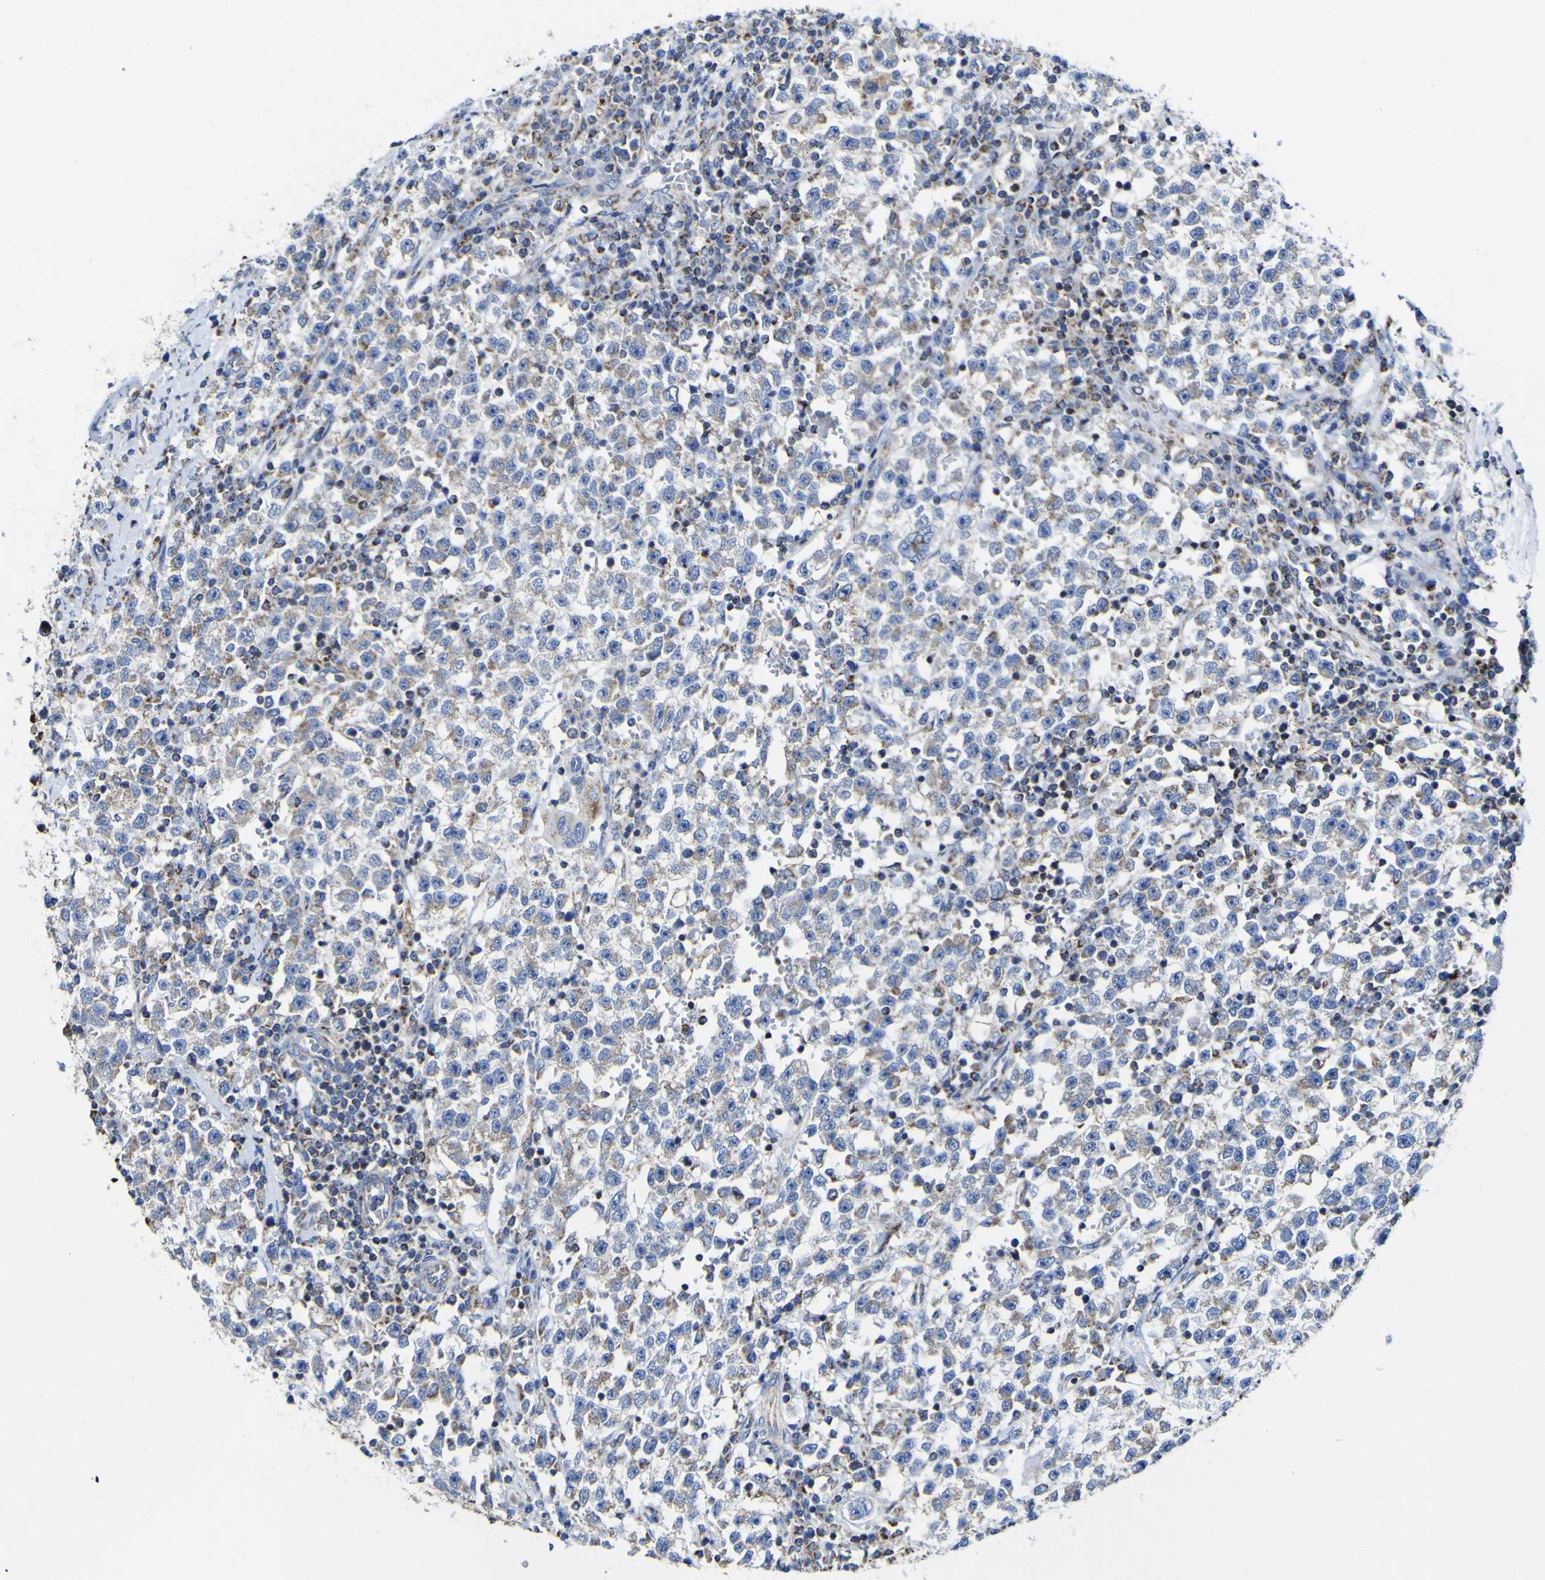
{"staining": {"intensity": "moderate", "quantity": "25%-75%", "location": "cytoplasmic/membranous"}, "tissue": "testis cancer", "cell_type": "Tumor cells", "image_type": "cancer", "snomed": [{"axis": "morphology", "description": "Seminoma, NOS"}, {"axis": "topography", "description": "Testis"}], "caption": "Tumor cells demonstrate medium levels of moderate cytoplasmic/membranous positivity in approximately 25%-75% of cells in testis seminoma.", "gene": "CCDC90B", "patient": {"sex": "male", "age": 22}}